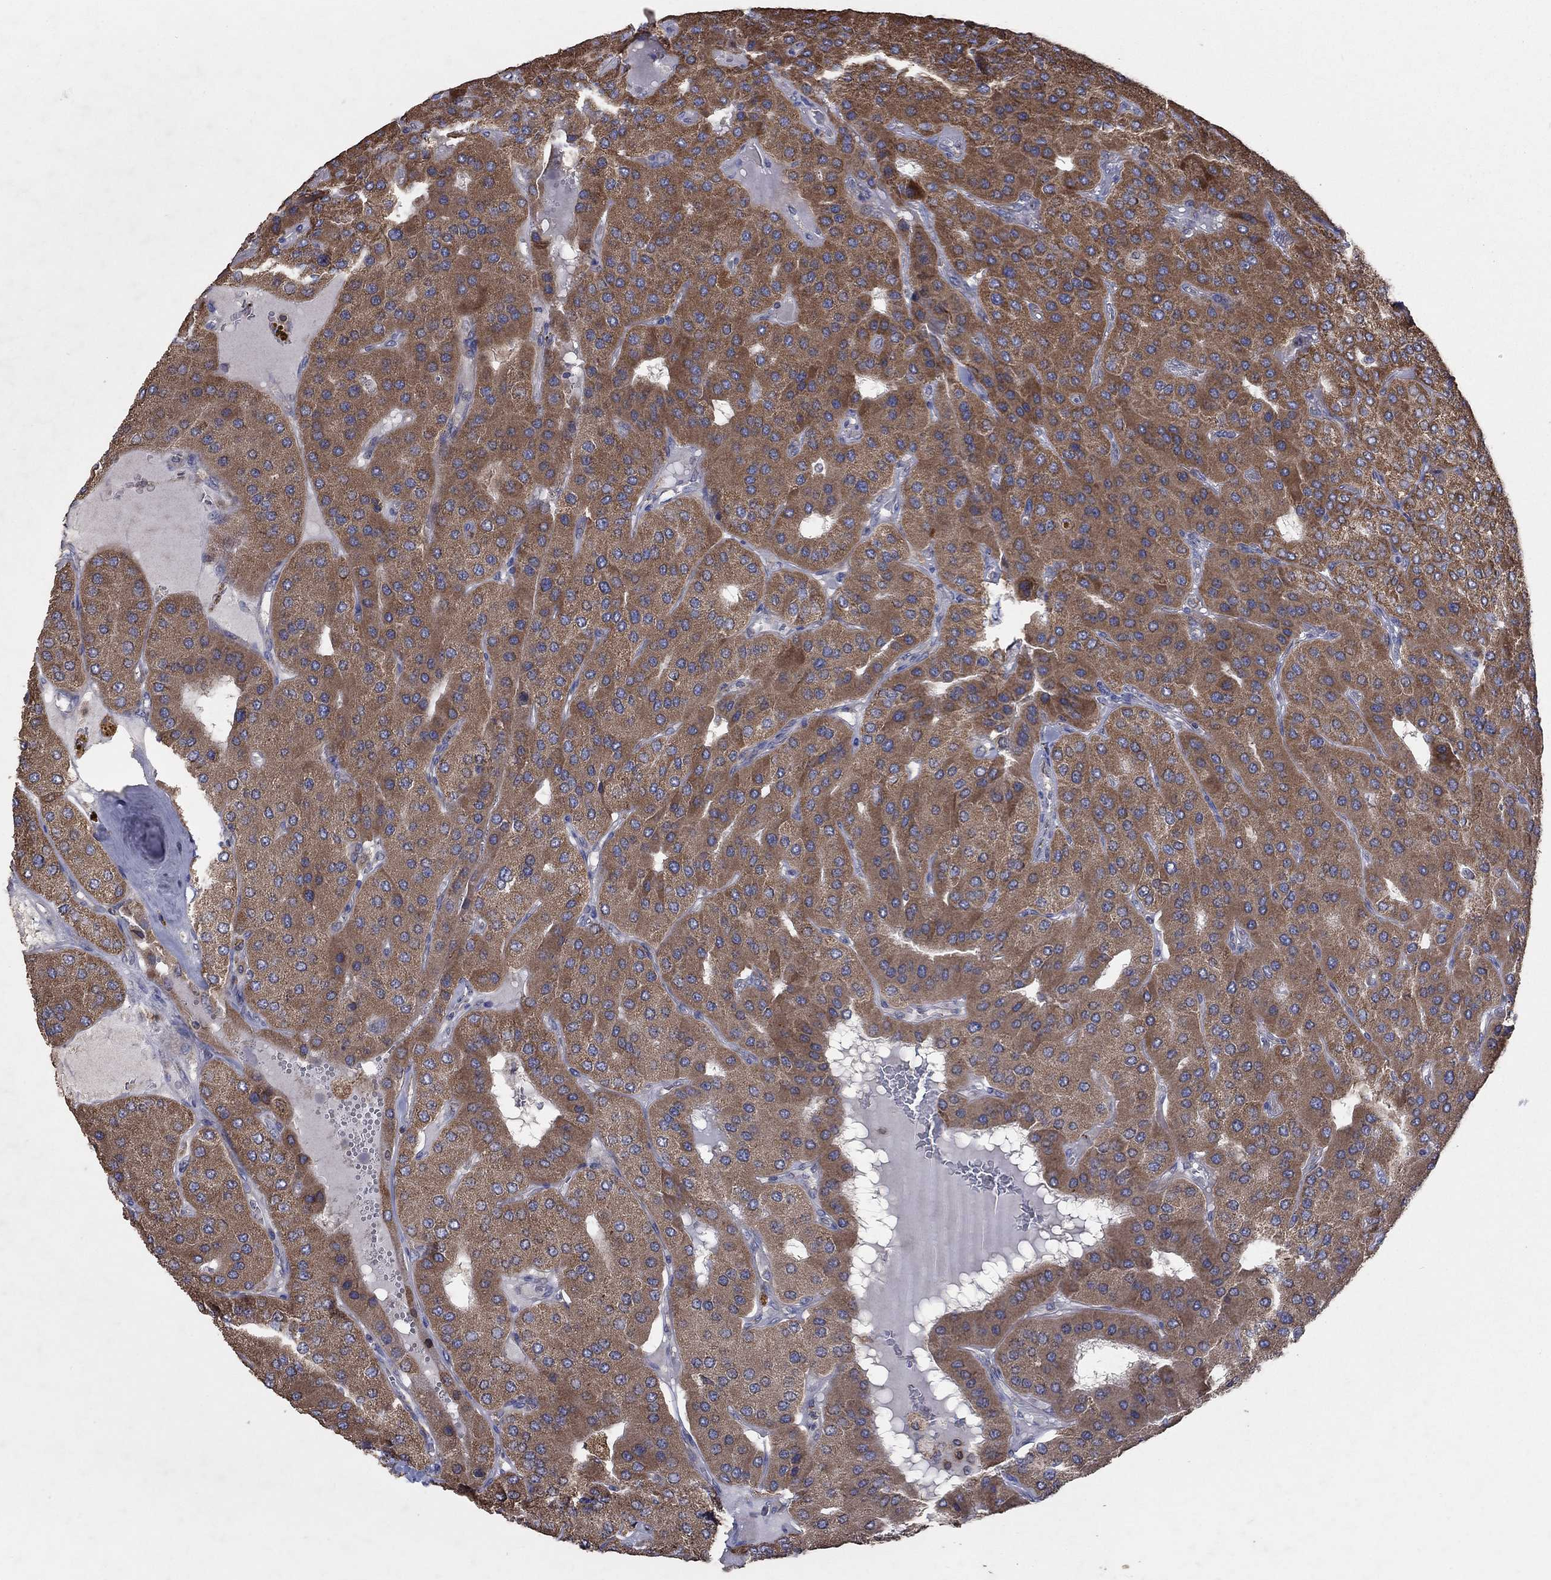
{"staining": {"intensity": "moderate", "quantity": ">75%", "location": "cytoplasmic/membranous"}, "tissue": "parathyroid gland", "cell_type": "Glandular cells", "image_type": "normal", "snomed": [{"axis": "morphology", "description": "Normal tissue, NOS"}, {"axis": "morphology", "description": "Adenoma, NOS"}, {"axis": "topography", "description": "Parathyroid gland"}], "caption": "Parathyroid gland was stained to show a protein in brown. There is medium levels of moderate cytoplasmic/membranous positivity in approximately >75% of glandular cells. The staining was performed using DAB, with brown indicating positive protein expression. Nuclei are stained blue with hematoxylin.", "gene": "NCEH1", "patient": {"sex": "female", "age": 86}}